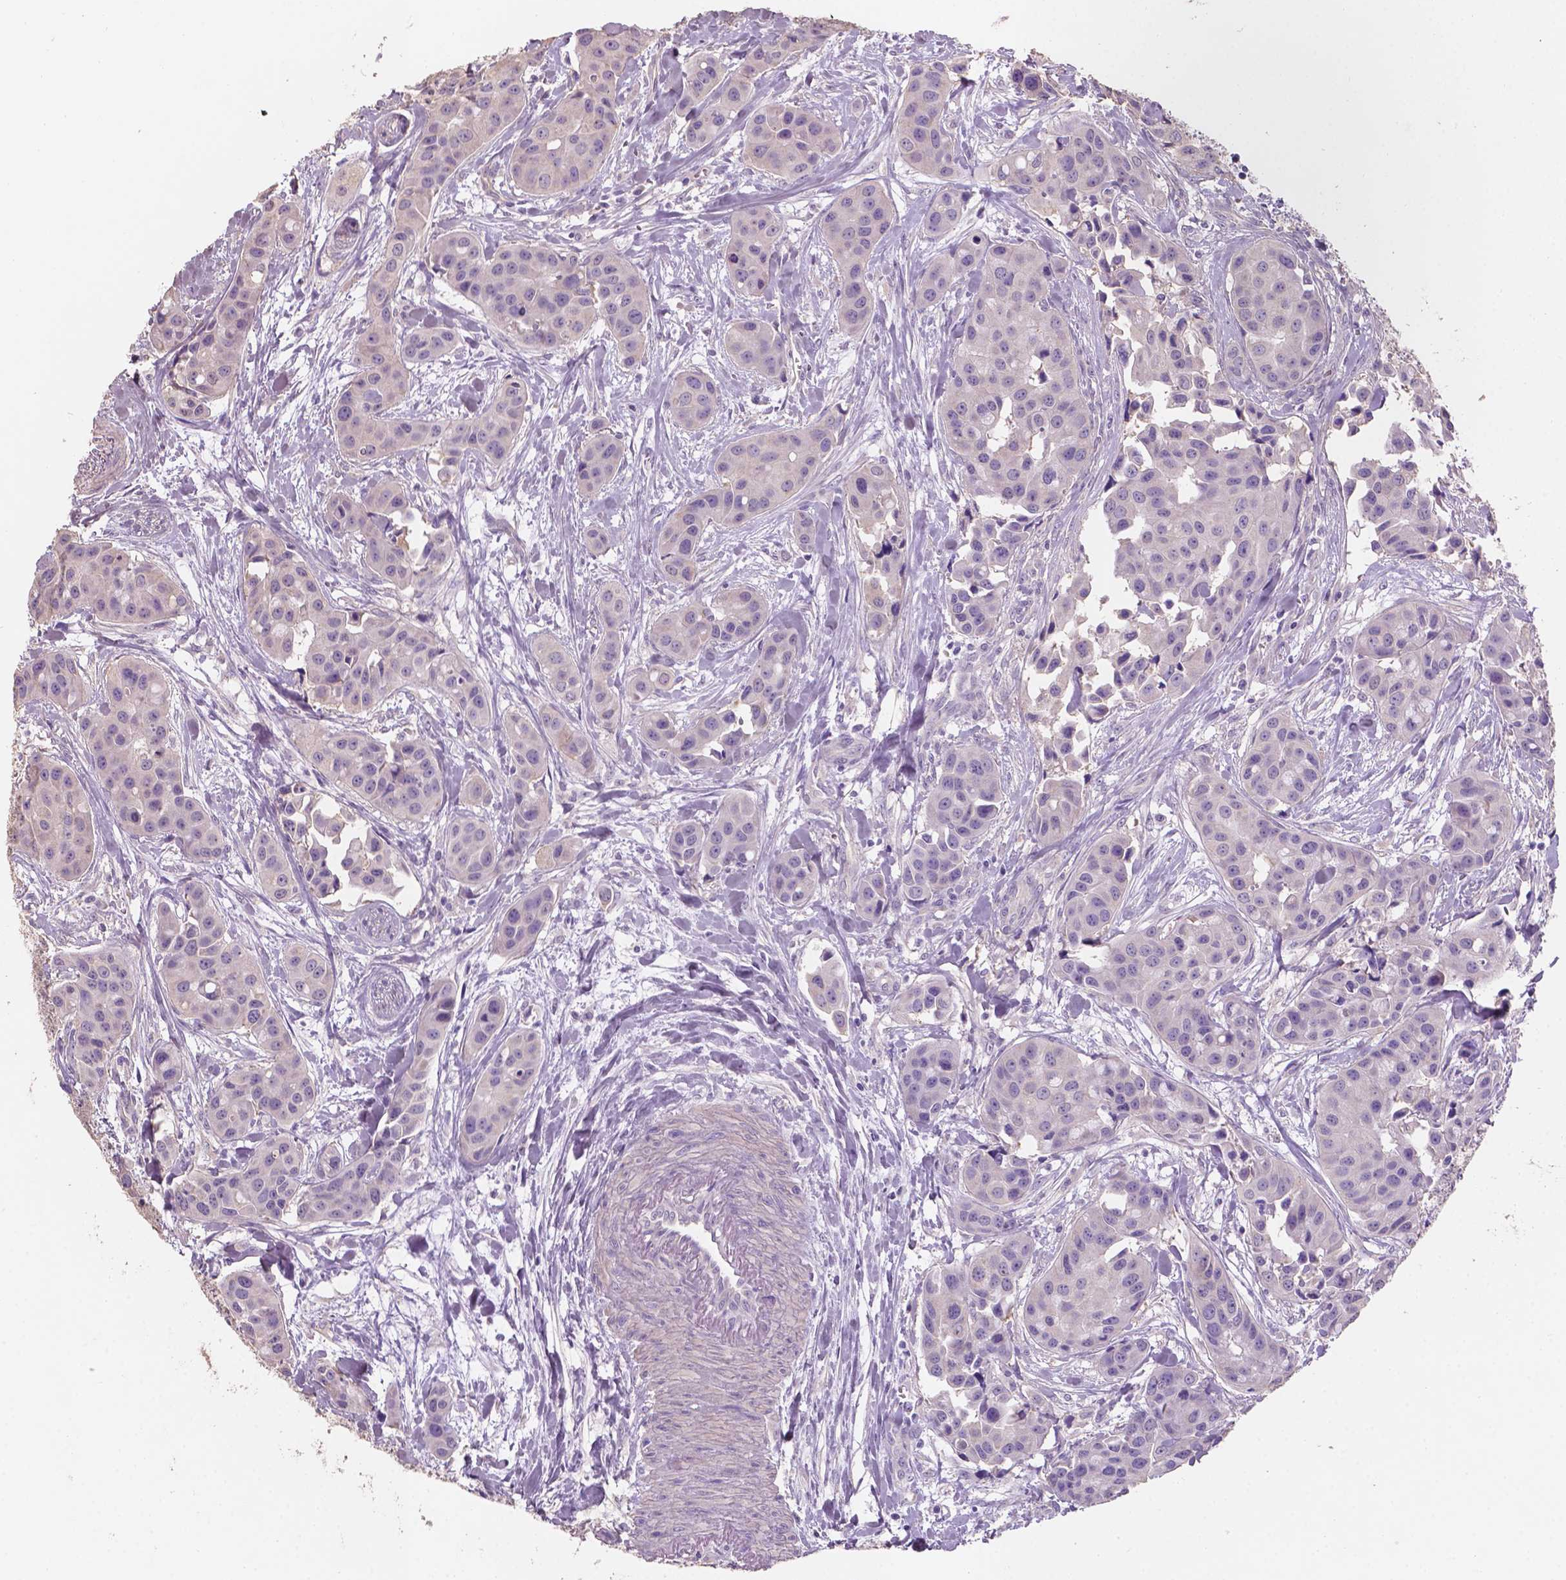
{"staining": {"intensity": "negative", "quantity": "none", "location": "none"}, "tissue": "head and neck cancer", "cell_type": "Tumor cells", "image_type": "cancer", "snomed": [{"axis": "morphology", "description": "Adenocarcinoma, NOS"}, {"axis": "topography", "description": "Head-Neck"}], "caption": "Immunohistochemical staining of human adenocarcinoma (head and neck) reveals no significant staining in tumor cells.", "gene": "SBSN", "patient": {"sex": "male", "age": 76}}